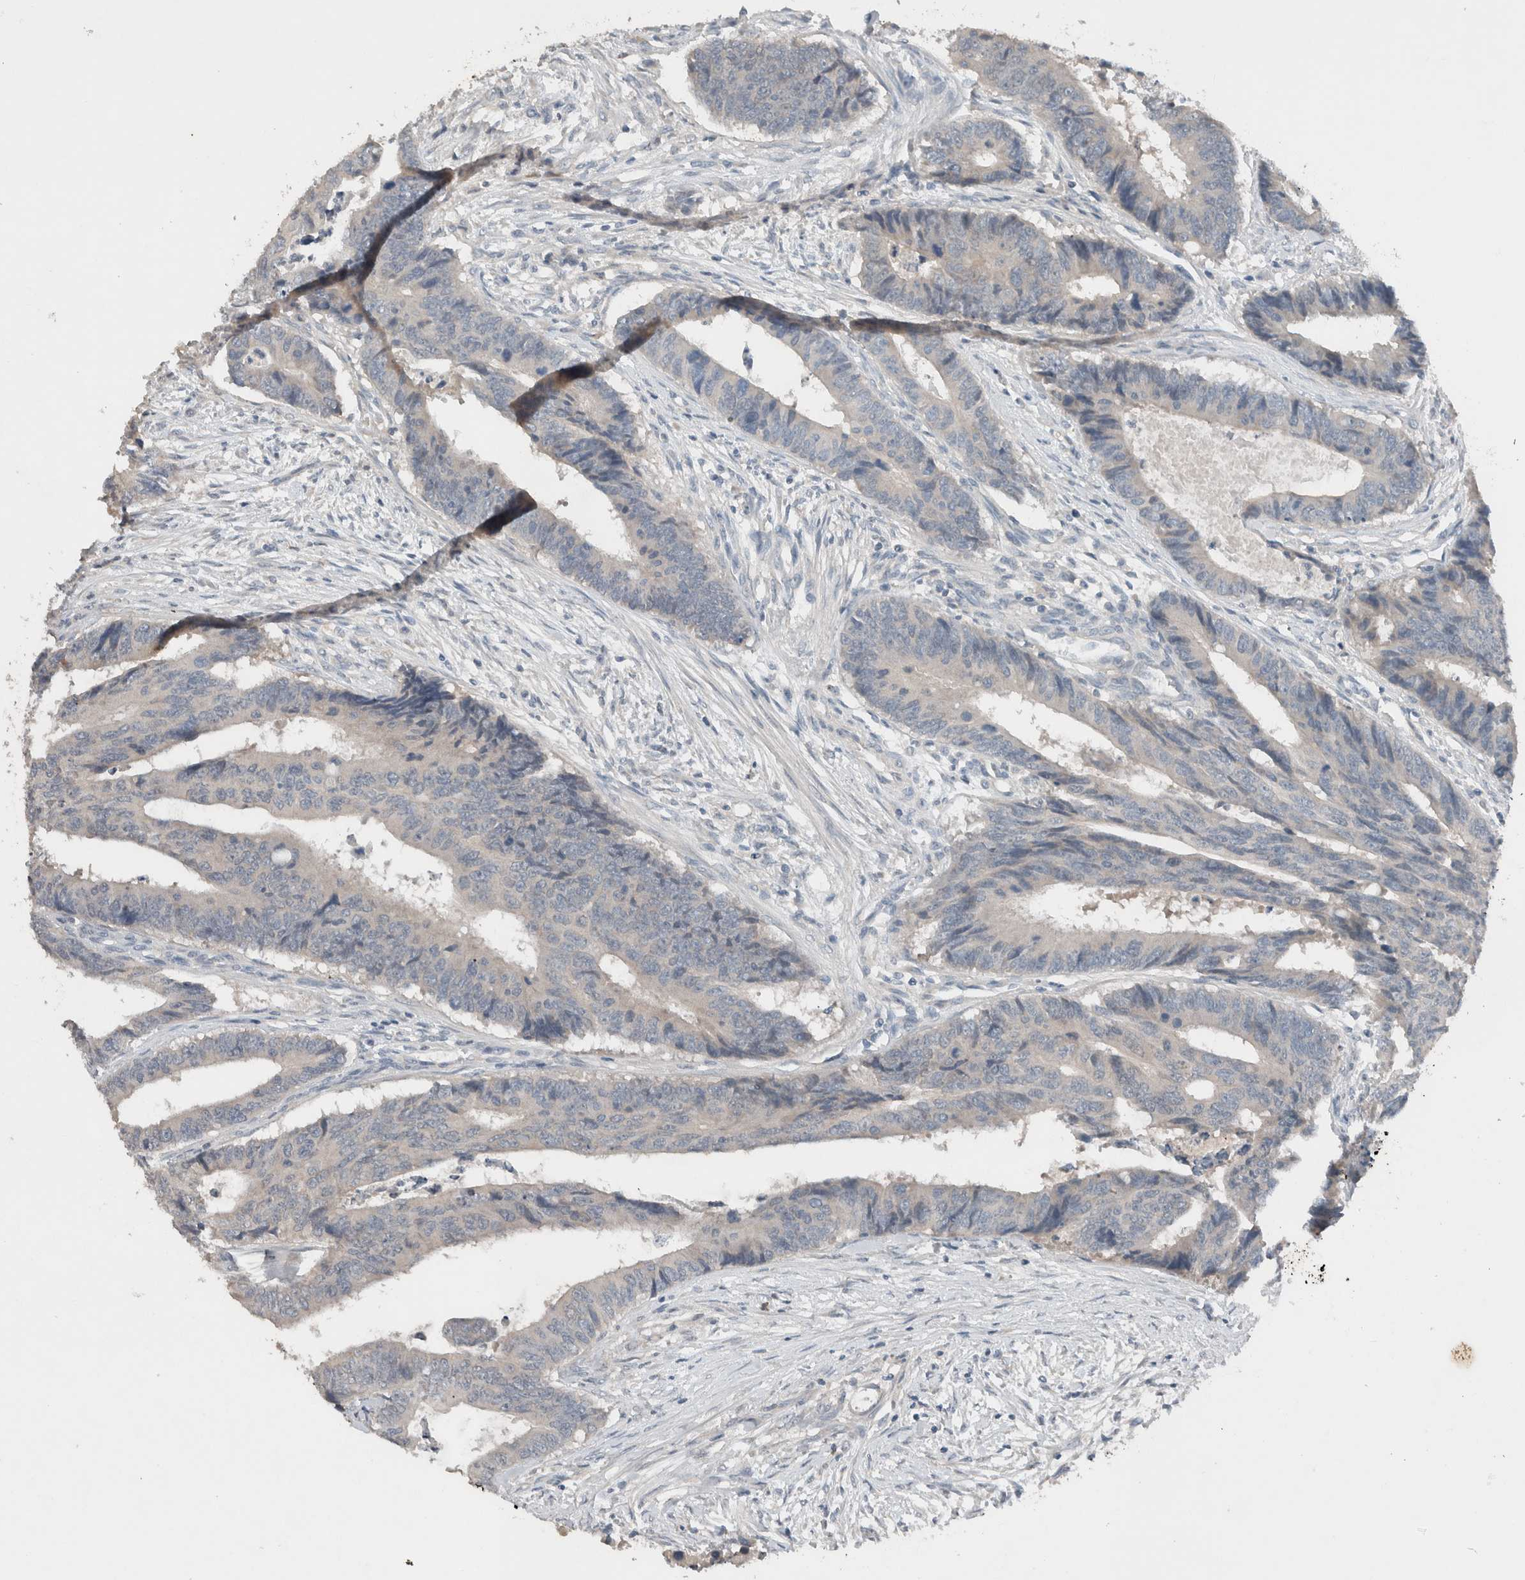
{"staining": {"intensity": "negative", "quantity": "none", "location": "none"}, "tissue": "colorectal cancer", "cell_type": "Tumor cells", "image_type": "cancer", "snomed": [{"axis": "morphology", "description": "Adenocarcinoma, NOS"}, {"axis": "topography", "description": "Rectum"}], "caption": "An IHC photomicrograph of colorectal cancer (adenocarcinoma) is shown. There is no staining in tumor cells of colorectal cancer (adenocarcinoma).", "gene": "UGCG", "patient": {"sex": "male", "age": 84}}